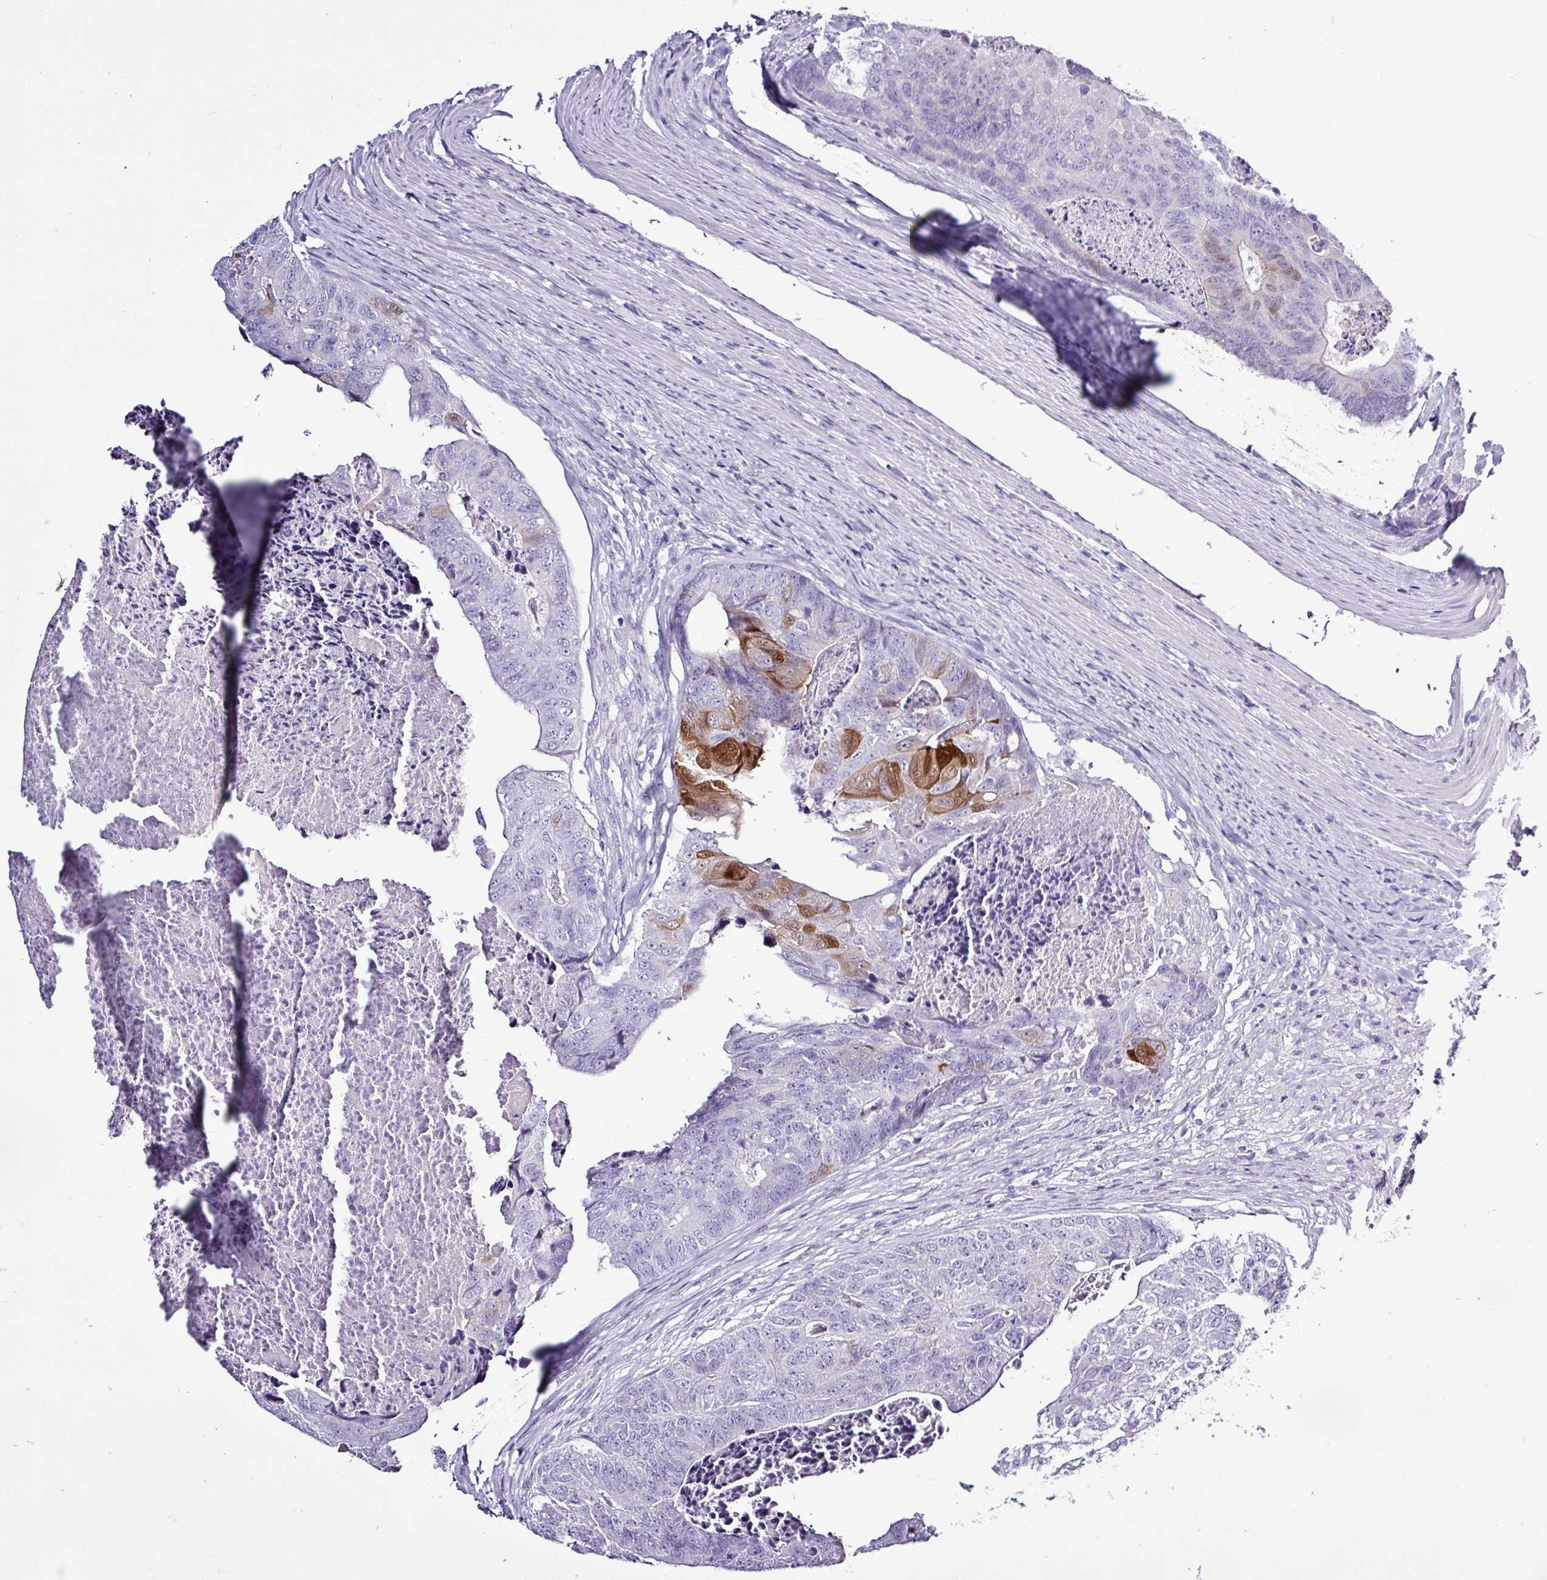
{"staining": {"intensity": "strong", "quantity": "<25%", "location": "cytoplasmic/membranous"}, "tissue": "colorectal cancer", "cell_type": "Tumor cells", "image_type": "cancer", "snomed": [{"axis": "morphology", "description": "Adenocarcinoma, NOS"}, {"axis": "topography", "description": "Colon"}], "caption": "Immunohistochemical staining of human colorectal cancer shows medium levels of strong cytoplasmic/membranous expression in about <25% of tumor cells.", "gene": "ALDH3A1", "patient": {"sex": "female", "age": 67}}